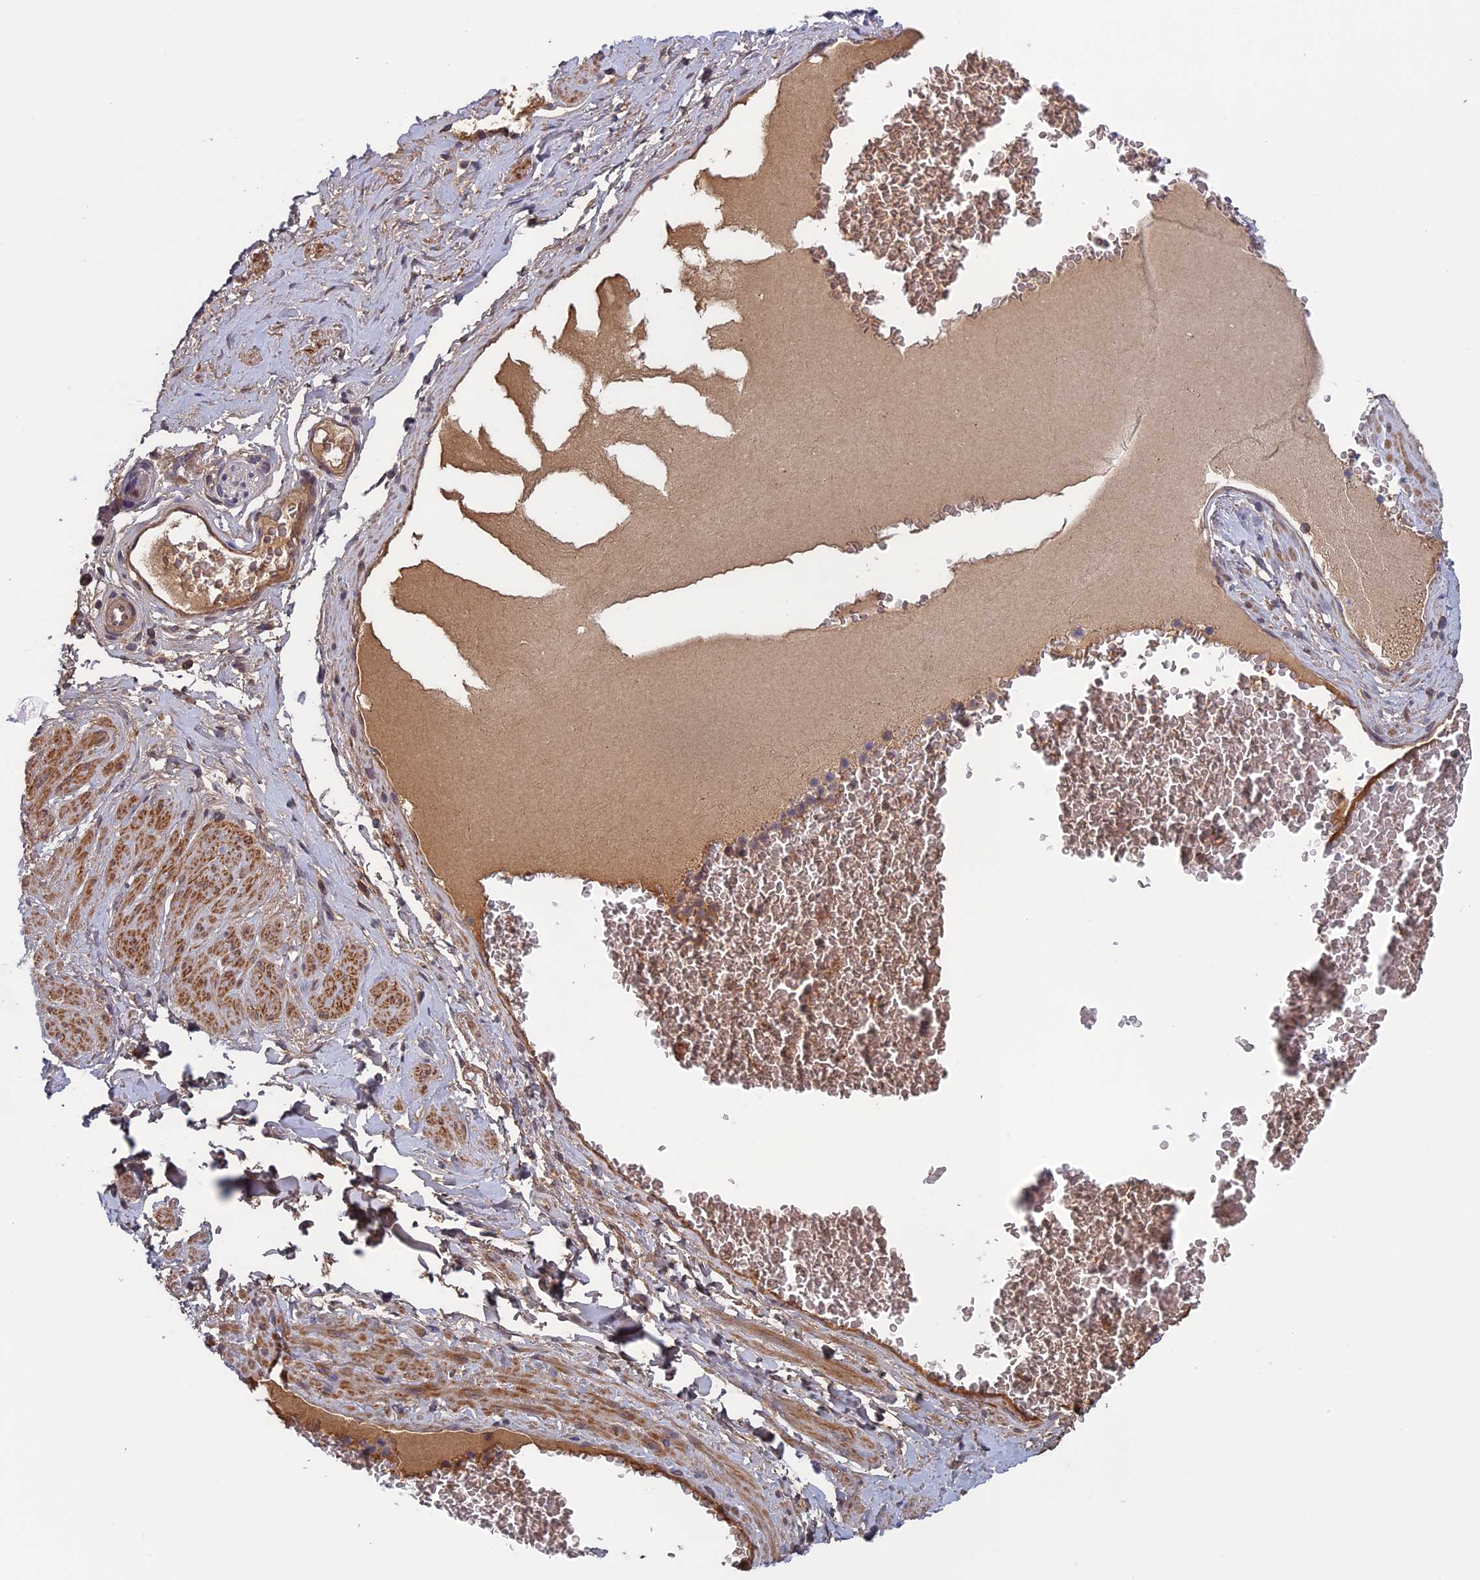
{"staining": {"intensity": "weak", "quantity": ">75%", "location": "cytoplasmic/membranous"}, "tissue": "soft tissue", "cell_type": "Fibroblasts", "image_type": "normal", "snomed": [{"axis": "morphology", "description": "Normal tissue, NOS"}, {"axis": "morphology", "description": "Adenocarcinoma, NOS"}, {"axis": "topography", "description": "Rectum"}, {"axis": "topography", "description": "Vagina"}, {"axis": "topography", "description": "Peripheral nerve tissue"}], "caption": "This histopathology image displays immunohistochemistry (IHC) staining of unremarkable human soft tissue, with low weak cytoplasmic/membranous staining in about >75% of fibroblasts.", "gene": "FADS1", "patient": {"sex": "female", "age": 71}}